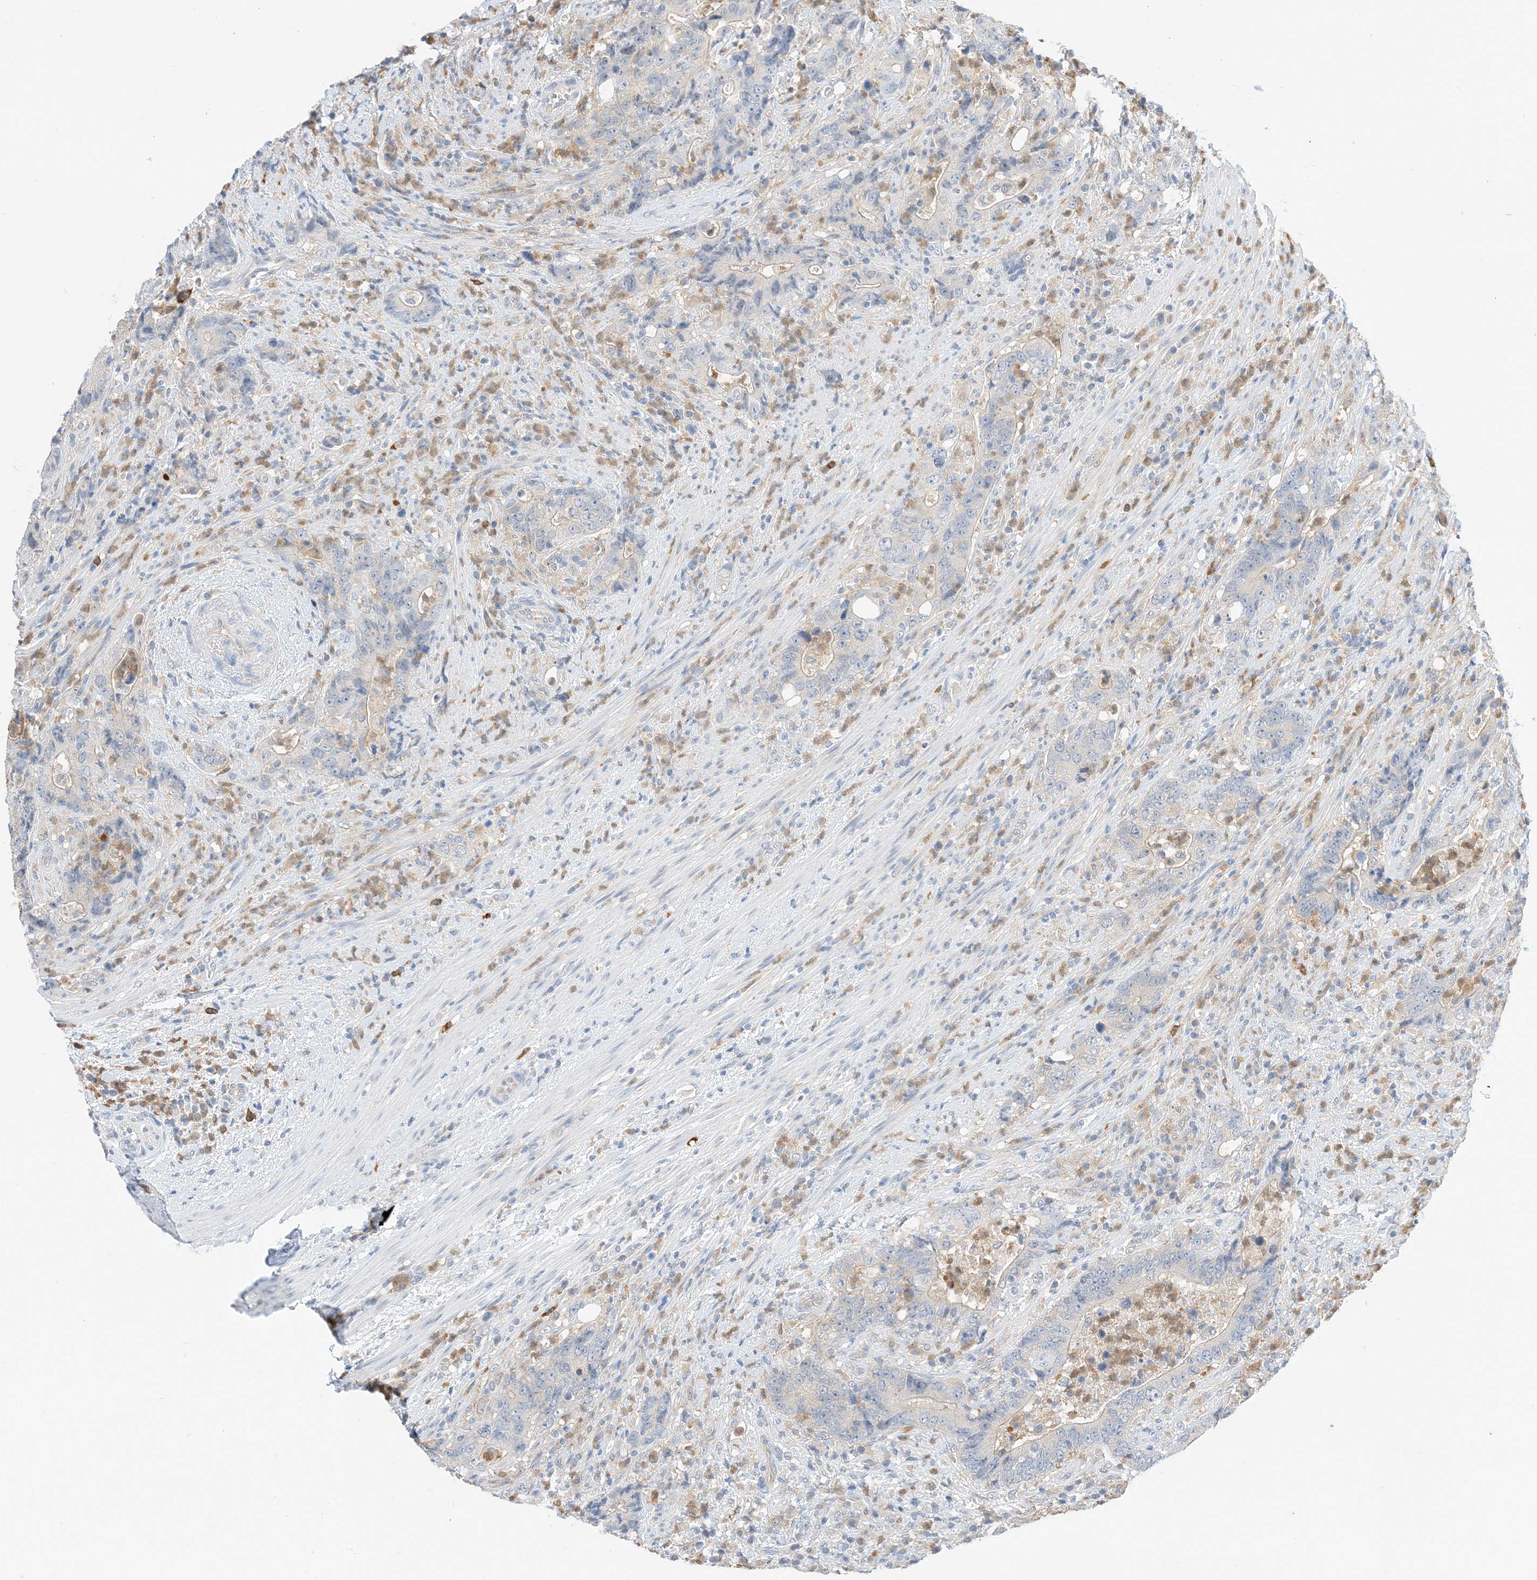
{"staining": {"intensity": "negative", "quantity": "none", "location": "none"}, "tissue": "colorectal cancer", "cell_type": "Tumor cells", "image_type": "cancer", "snomed": [{"axis": "morphology", "description": "Adenocarcinoma, NOS"}, {"axis": "topography", "description": "Colon"}], "caption": "A micrograph of colorectal adenocarcinoma stained for a protein exhibits no brown staining in tumor cells.", "gene": "KIFBP", "patient": {"sex": "female", "age": 75}}